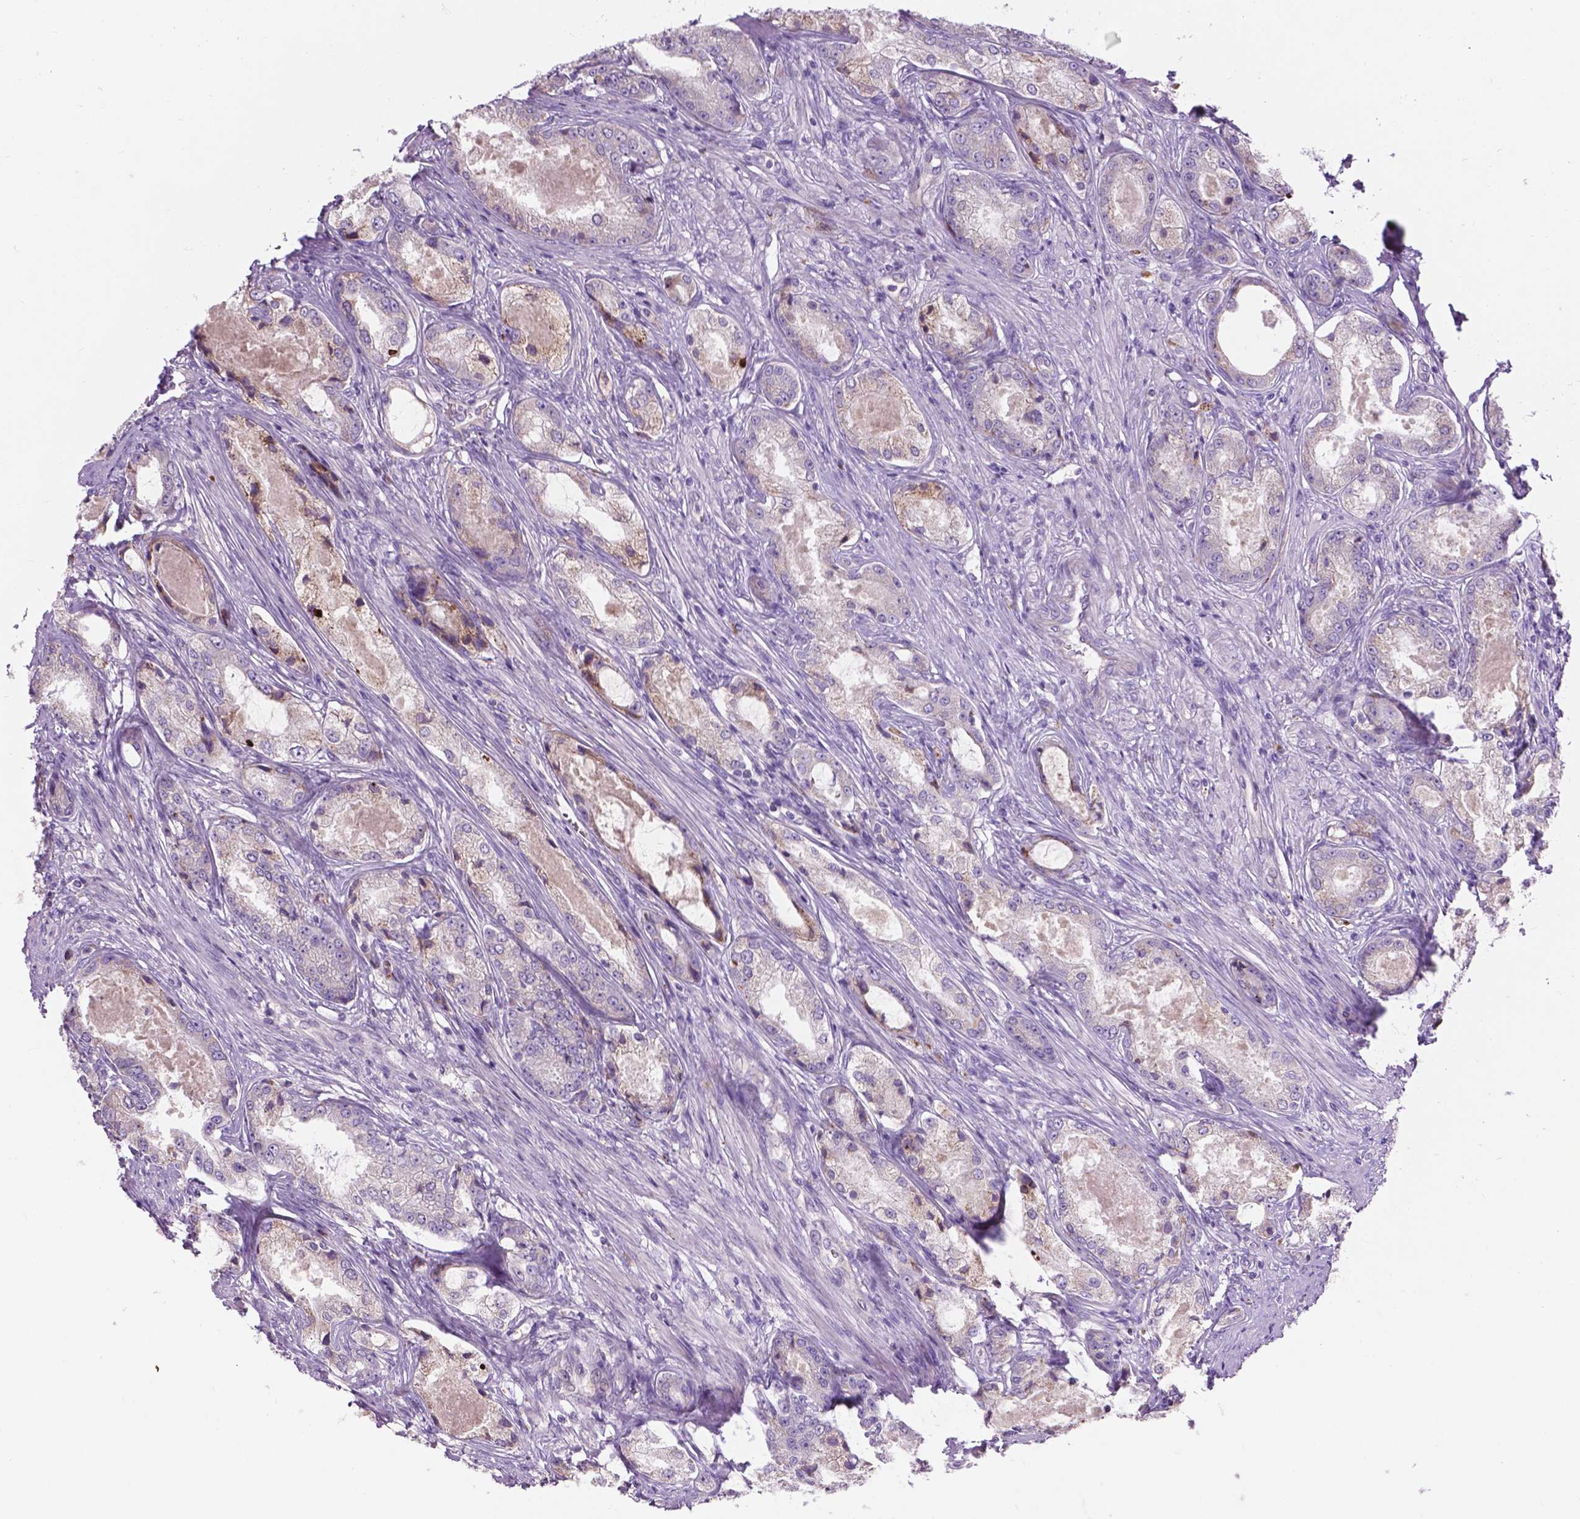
{"staining": {"intensity": "weak", "quantity": "<25%", "location": "cytoplasmic/membranous"}, "tissue": "prostate cancer", "cell_type": "Tumor cells", "image_type": "cancer", "snomed": [{"axis": "morphology", "description": "Adenocarcinoma, Low grade"}, {"axis": "topography", "description": "Prostate"}], "caption": "Micrograph shows no significant protein expression in tumor cells of adenocarcinoma (low-grade) (prostate). Brightfield microscopy of immunohistochemistry (IHC) stained with DAB (brown) and hematoxylin (blue), captured at high magnification.", "gene": "NOXO1", "patient": {"sex": "male", "age": 68}}